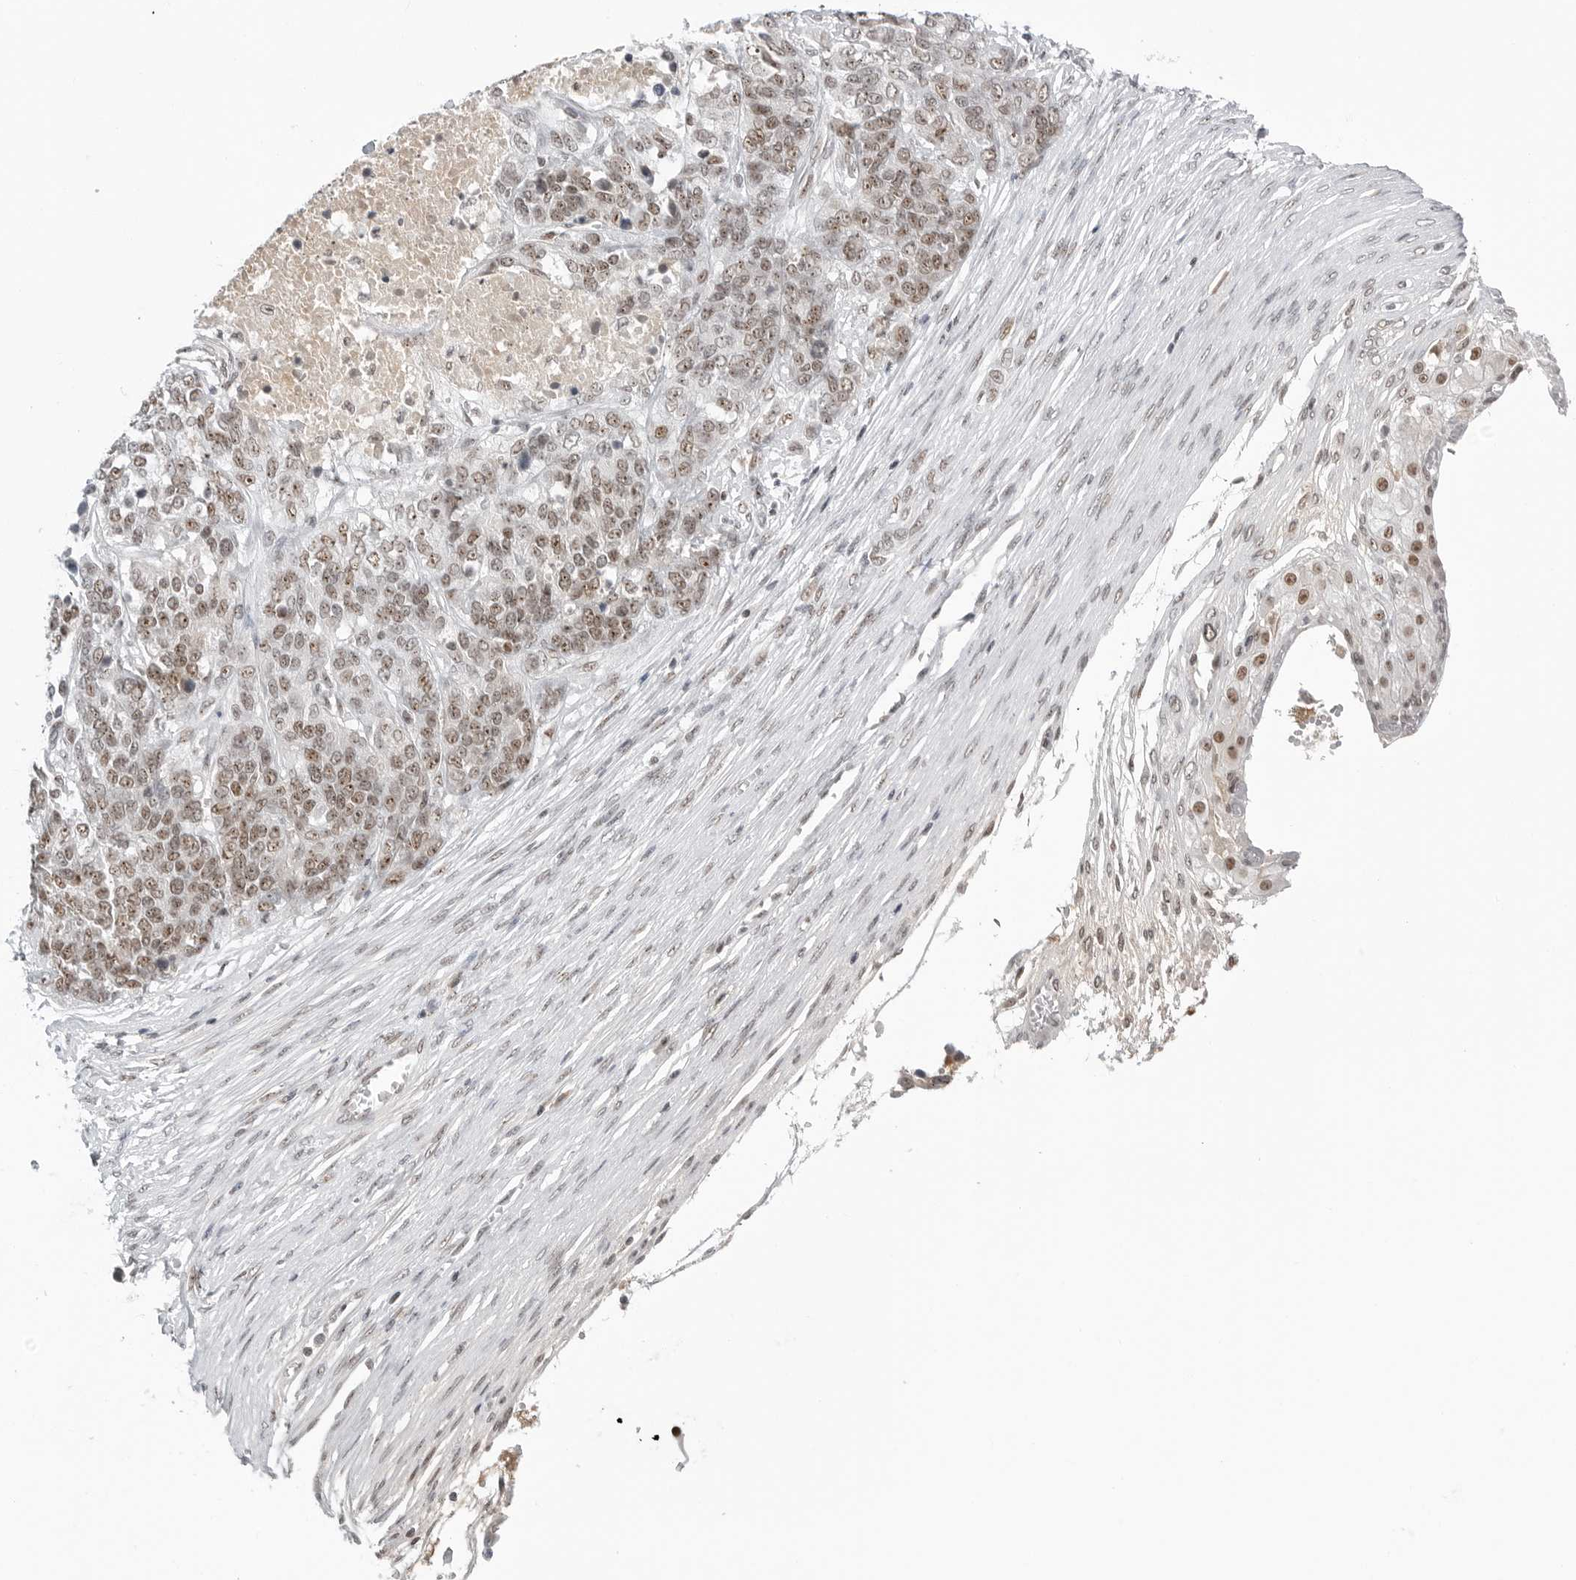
{"staining": {"intensity": "moderate", "quantity": ">75%", "location": "nuclear"}, "tissue": "ovarian cancer", "cell_type": "Tumor cells", "image_type": "cancer", "snomed": [{"axis": "morphology", "description": "Cystadenocarcinoma, serous, NOS"}, {"axis": "topography", "description": "Ovary"}], "caption": "Protein staining by immunohistochemistry (IHC) exhibits moderate nuclear expression in about >75% of tumor cells in ovarian cancer (serous cystadenocarcinoma). (DAB = brown stain, brightfield microscopy at high magnification).", "gene": "WRAP53", "patient": {"sex": "female", "age": 44}}